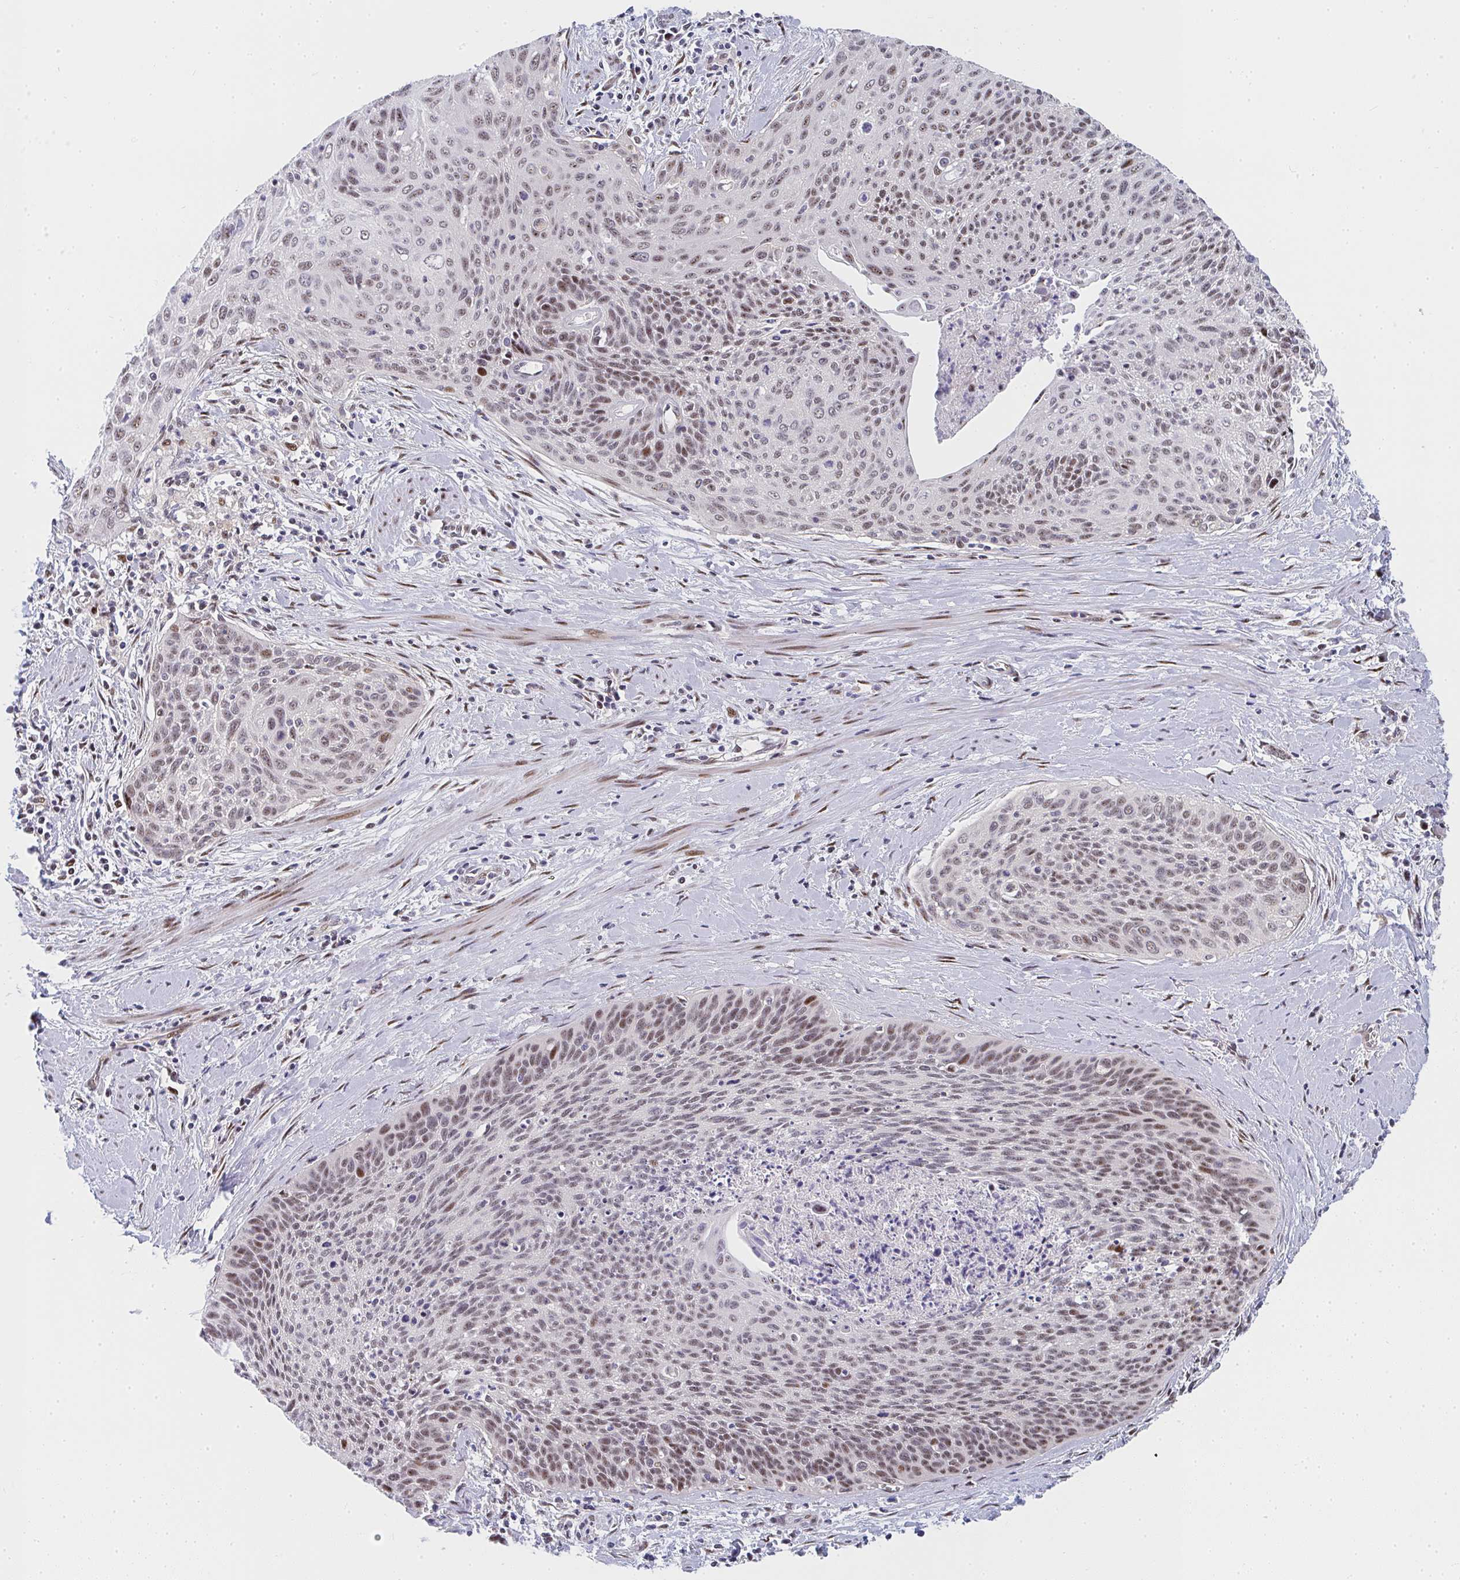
{"staining": {"intensity": "moderate", "quantity": "25%-75%", "location": "nuclear"}, "tissue": "cervical cancer", "cell_type": "Tumor cells", "image_type": "cancer", "snomed": [{"axis": "morphology", "description": "Squamous cell carcinoma, NOS"}, {"axis": "topography", "description": "Cervix"}], "caption": "Immunohistochemistry (IHC) of cervical cancer reveals medium levels of moderate nuclear staining in about 25%-75% of tumor cells.", "gene": "ZIC3", "patient": {"sex": "female", "age": 55}}